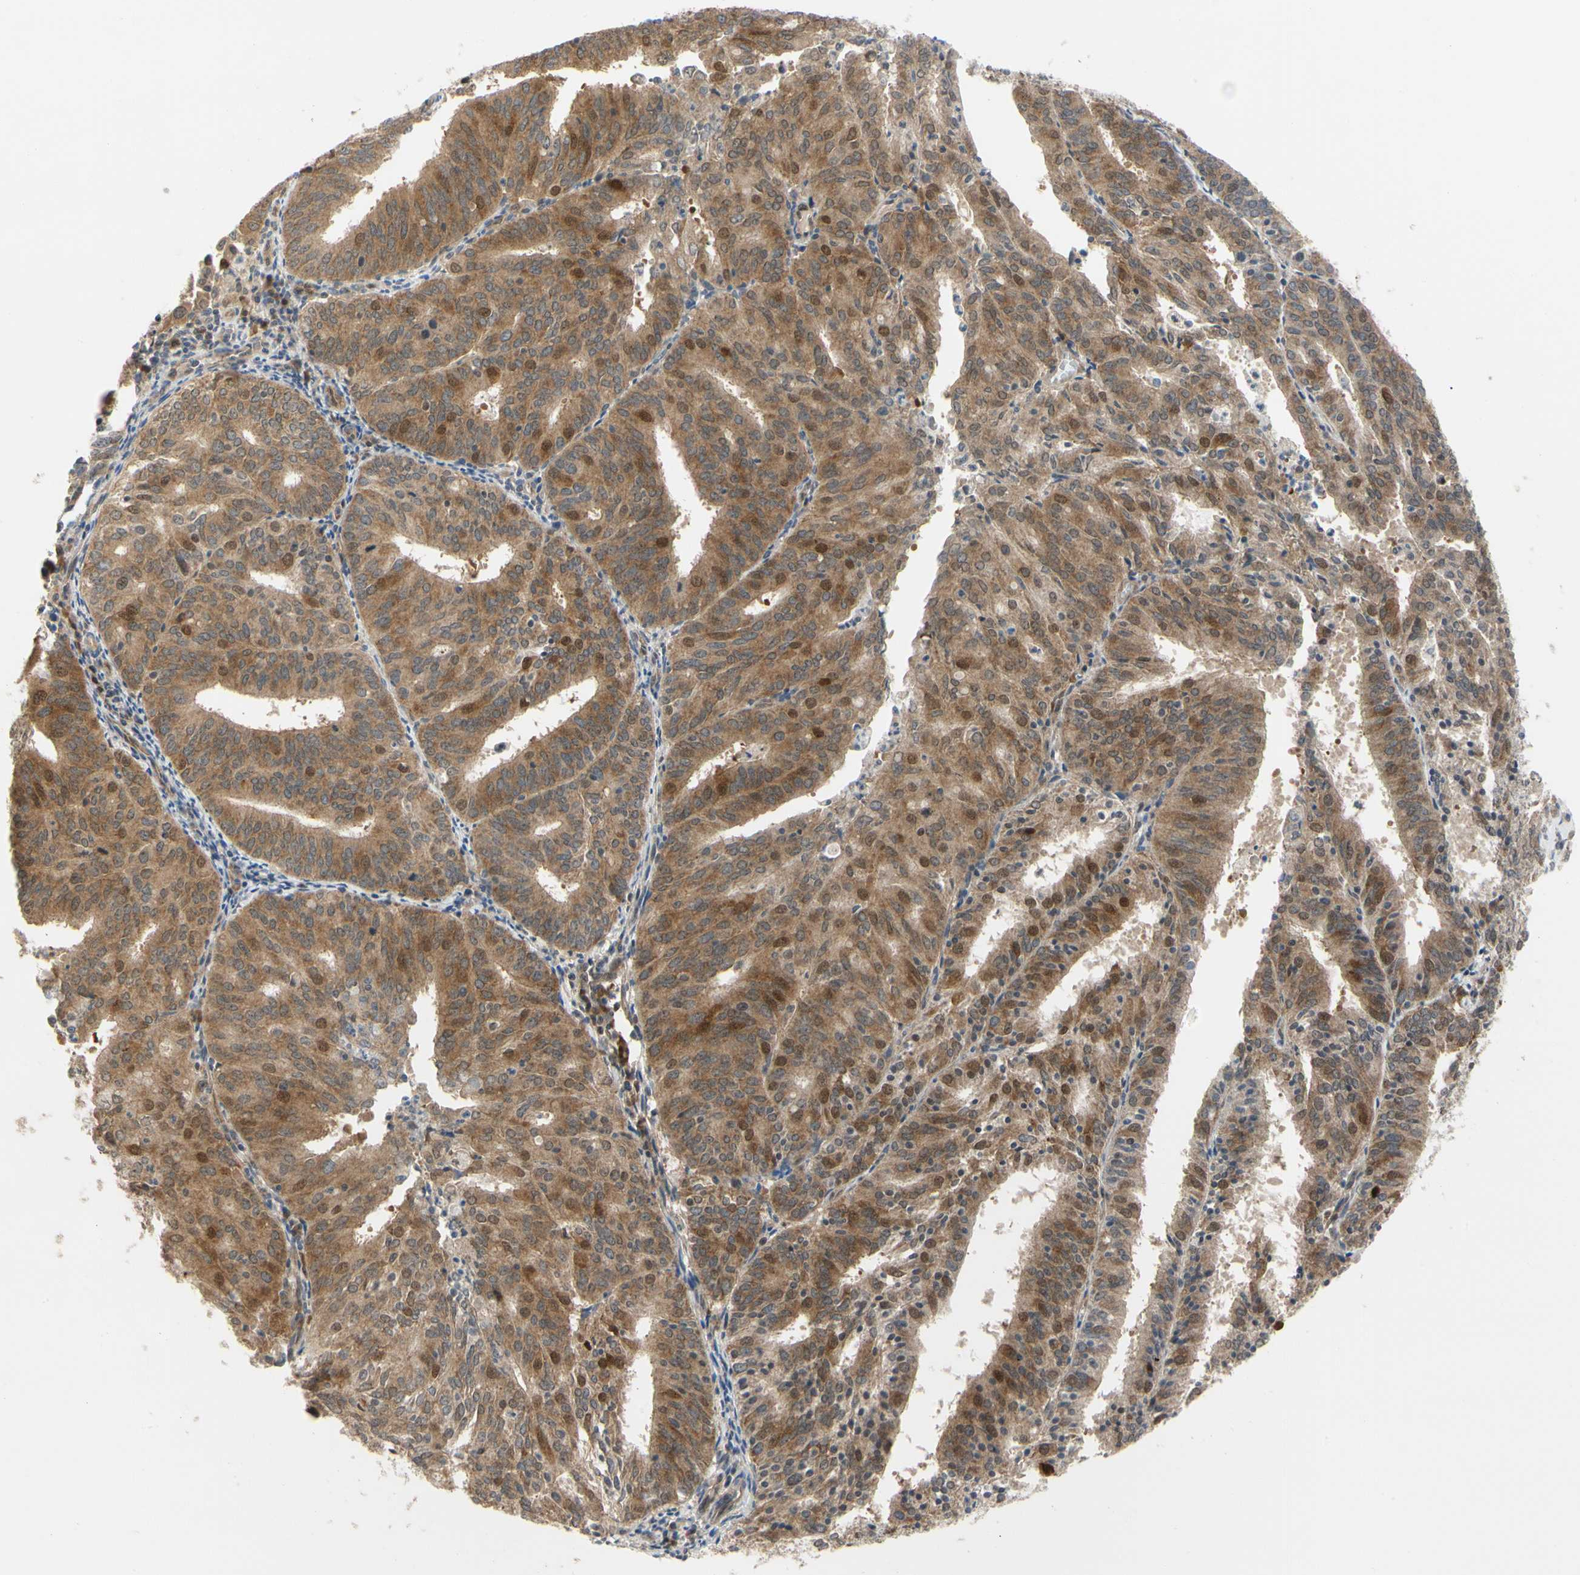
{"staining": {"intensity": "strong", "quantity": ">75%", "location": "cytoplasmic/membranous,nuclear"}, "tissue": "endometrial cancer", "cell_type": "Tumor cells", "image_type": "cancer", "snomed": [{"axis": "morphology", "description": "Adenocarcinoma, NOS"}, {"axis": "topography", "description": "Uterus"}], "caption": "Immunohistochemistry of adenocarcinoma (endometrial) exhibits high levels of strong cytoplasmic/membranous and nuclear expression in about >75% of tumor cells. (DAB (3,3'-diaminobenzidine) = brown stain, brightfield microscopy at high magnification).", "gene": "CDK5", "patient": {"sex": "female", "age": 60}}